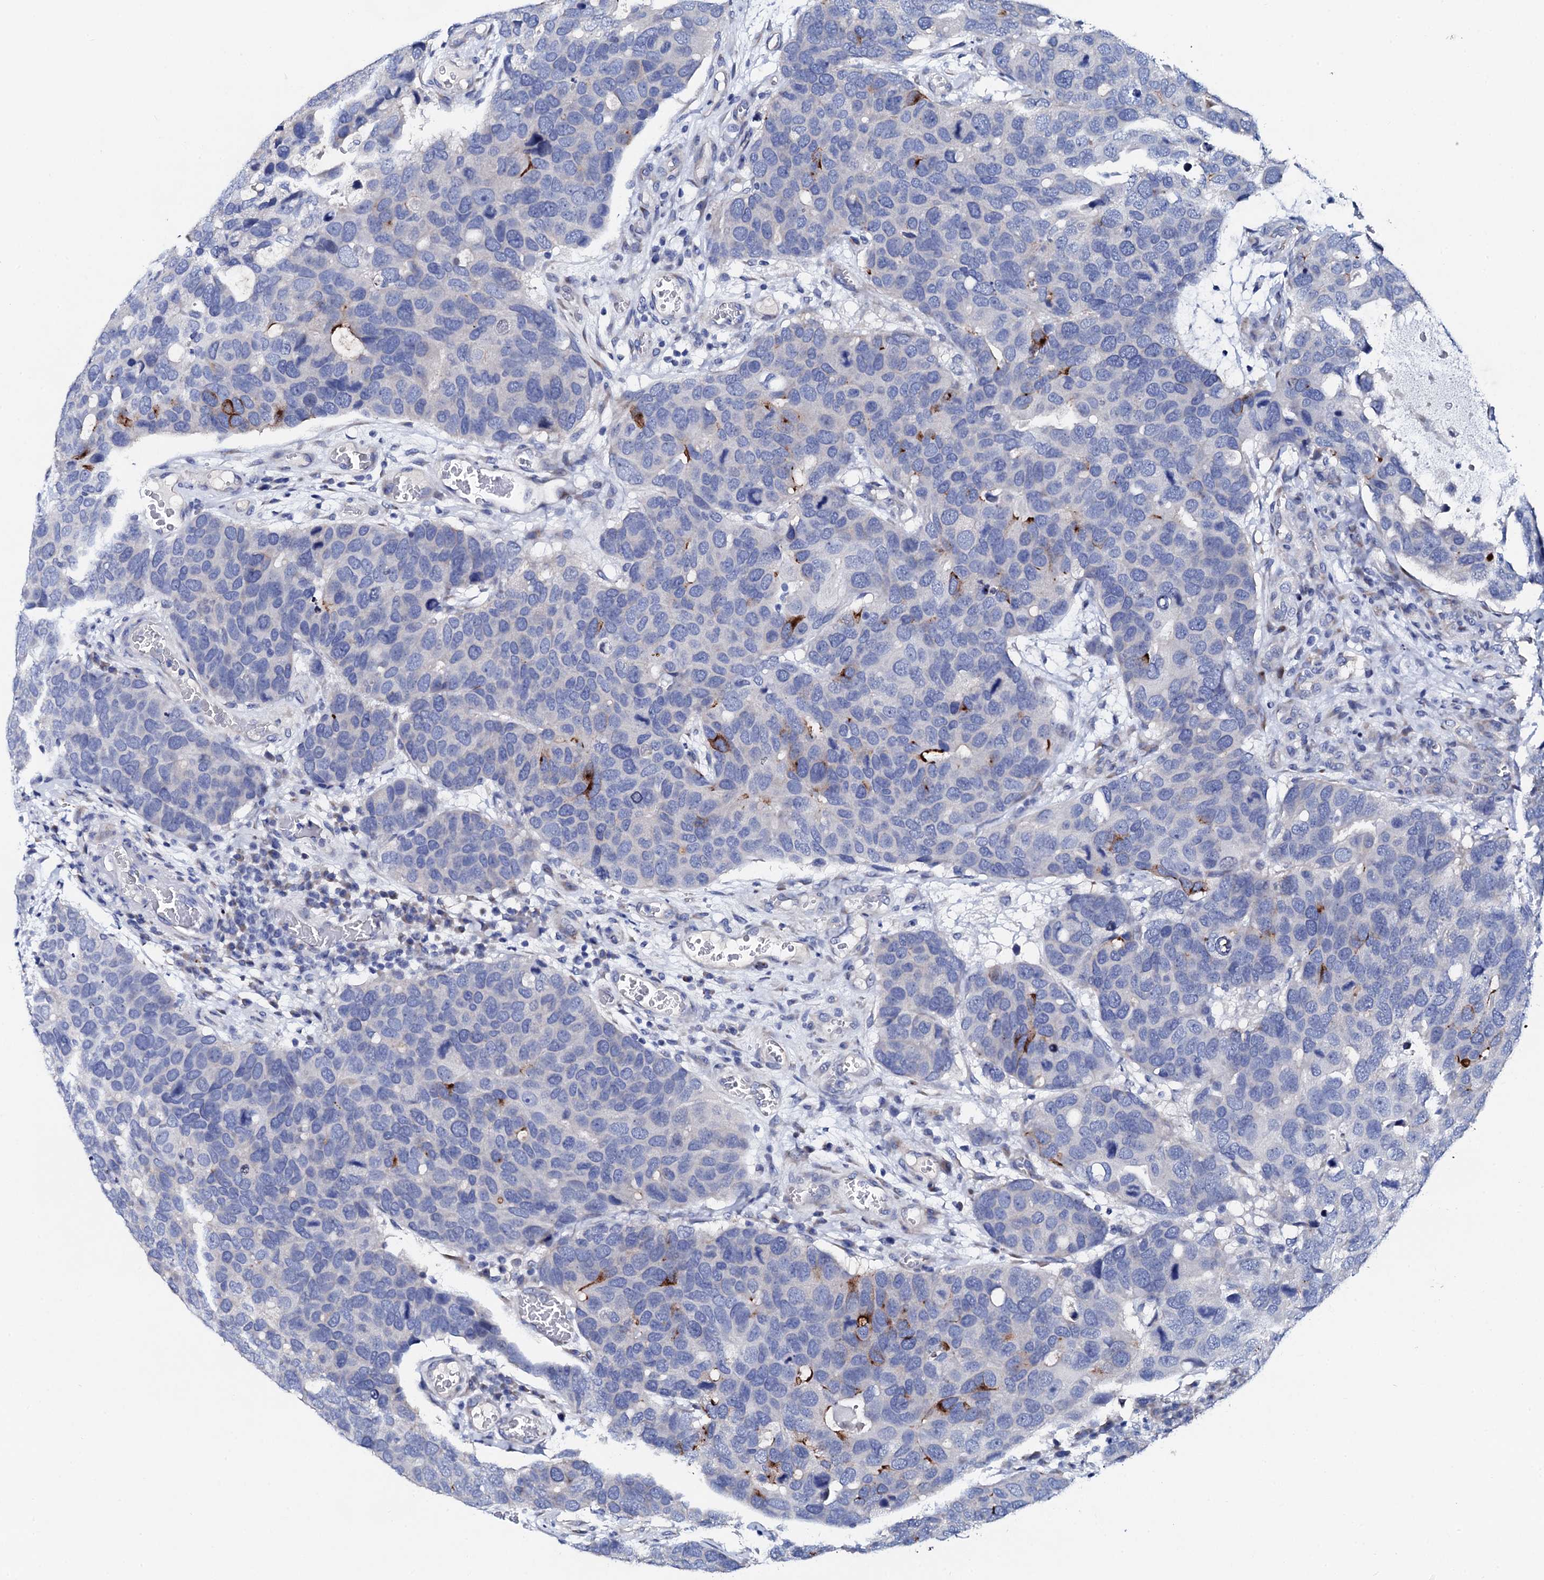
{"staining": {"intensity": "moderate", "quantity": "<25%", "location": "cytoplasmic/membranous"}, "tissue": "breast cancer", "cell_type": "Tumor cells", "image_type": "cancer", "snomed": [{"axis": "morphology", "description": "Duct carcinoma"}, {"axis": "topography", "description": "Breast"}], "caption": "A low amount of moderate cytoplasmic/membranous expression is present in about <25% of tumor cells in breast cancer tissue.", "gene": "TRDN", "patient": {"sex": "female", "age": 83}}